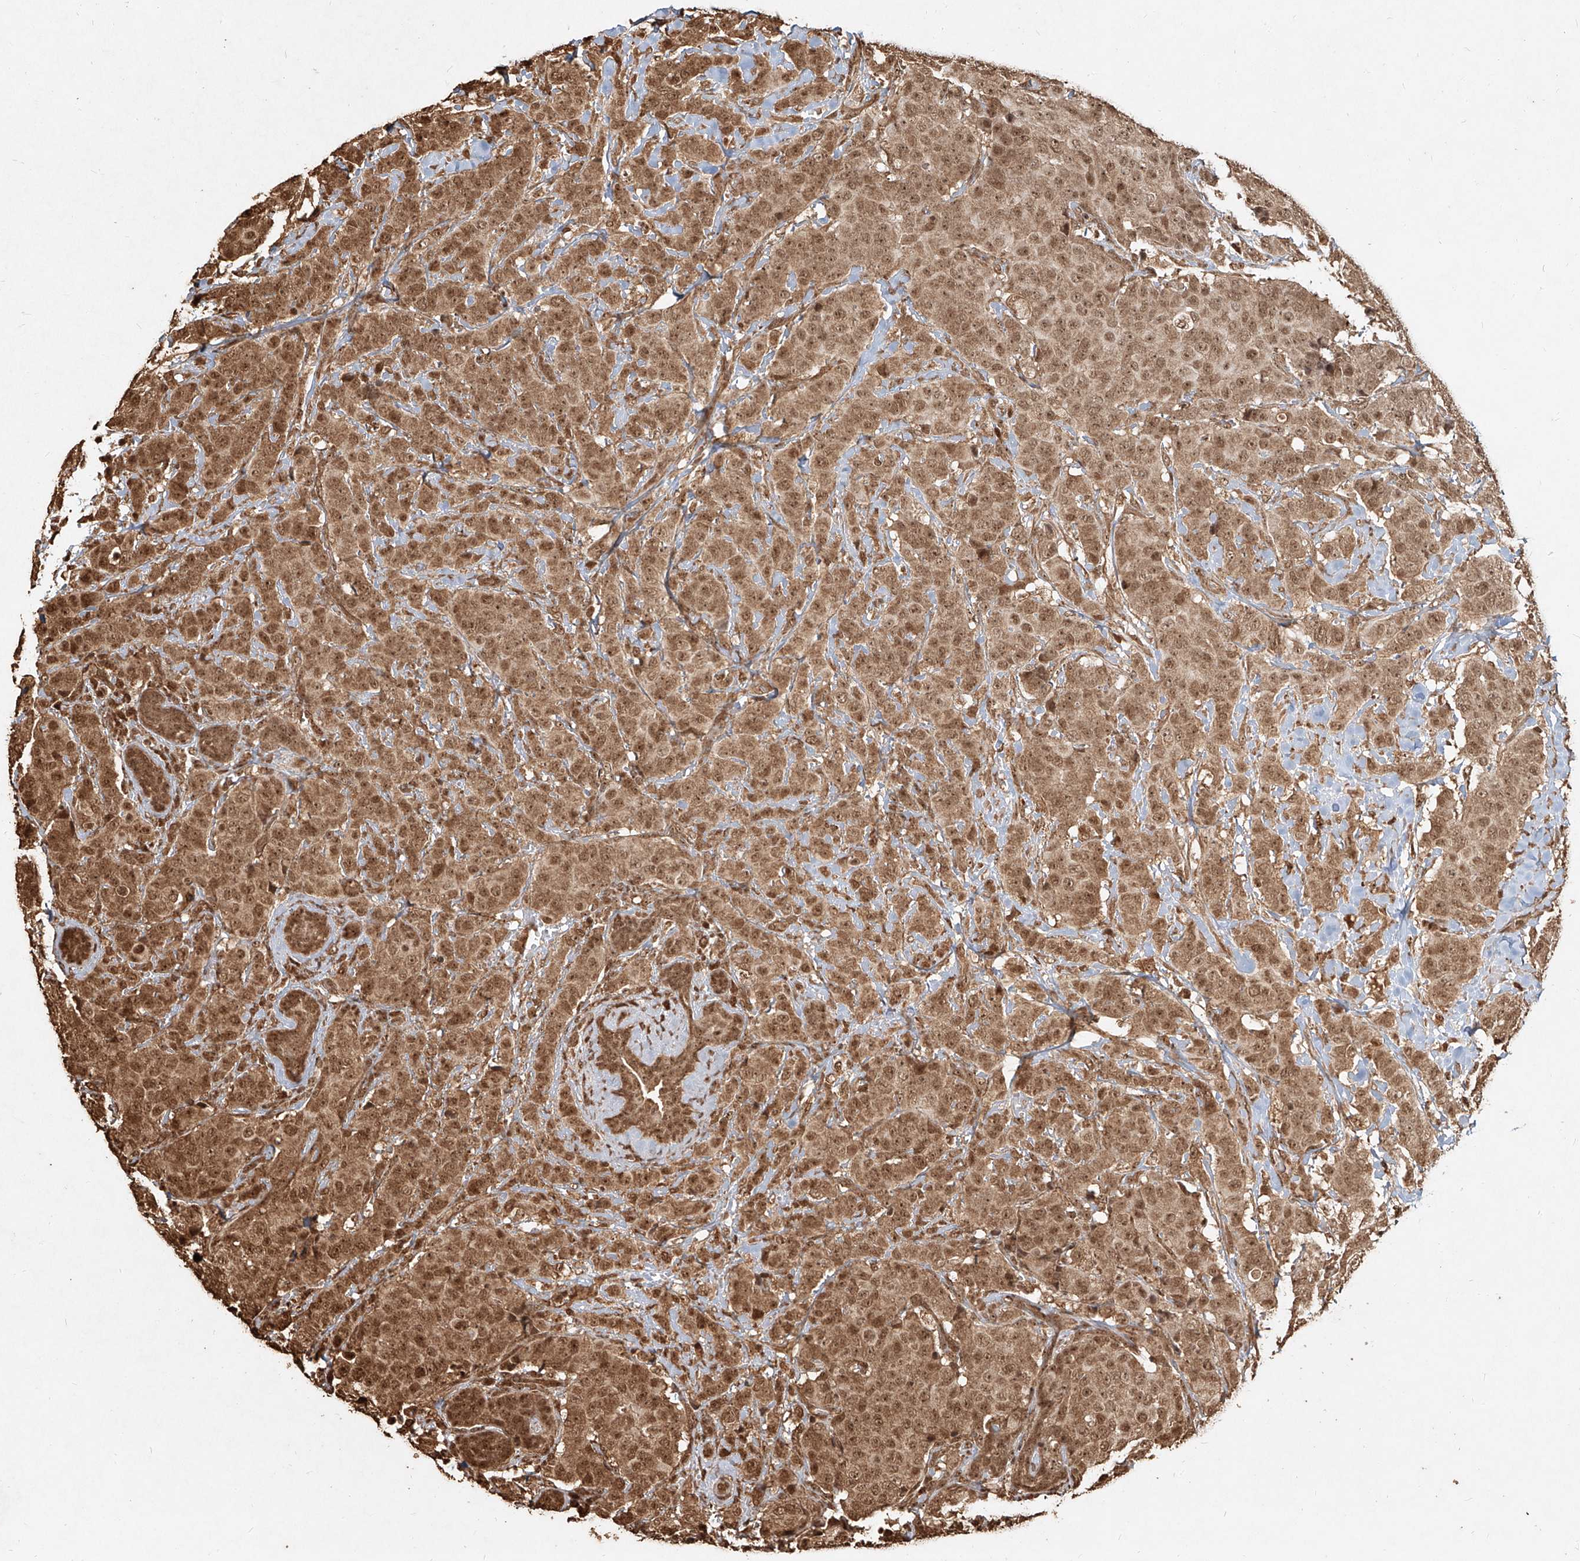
{"staining": {"intensity": "moderate", "quantity": ">75%", "location": "cytoplasmic/membranous,nuclear"}, "tissue": "breast cancer", "cell_type": "Tumor cells", "image_type": "cancer", "snomed": [{"axis": "morphology", "description": "Normal tissue, NOS"}, {"axis": "morphology", "description": "Duct carcinoma"}, {"axis": "topography", "description": "Breast"}], "caption": "IHC micrograph of neoplastic tissue: human breast cancer (infiltrating ductal carcinoma) stained using immunohistochemistry shows medium levels of moderate protein expression localized specifically in the cytoplasmic/membranous and nuclear of tumor cells, appearing as a cytoplasmic/membranous and nuclear brown color.", "gene": "UBE2K", "patient": {"sex": "female", "age": 40}}